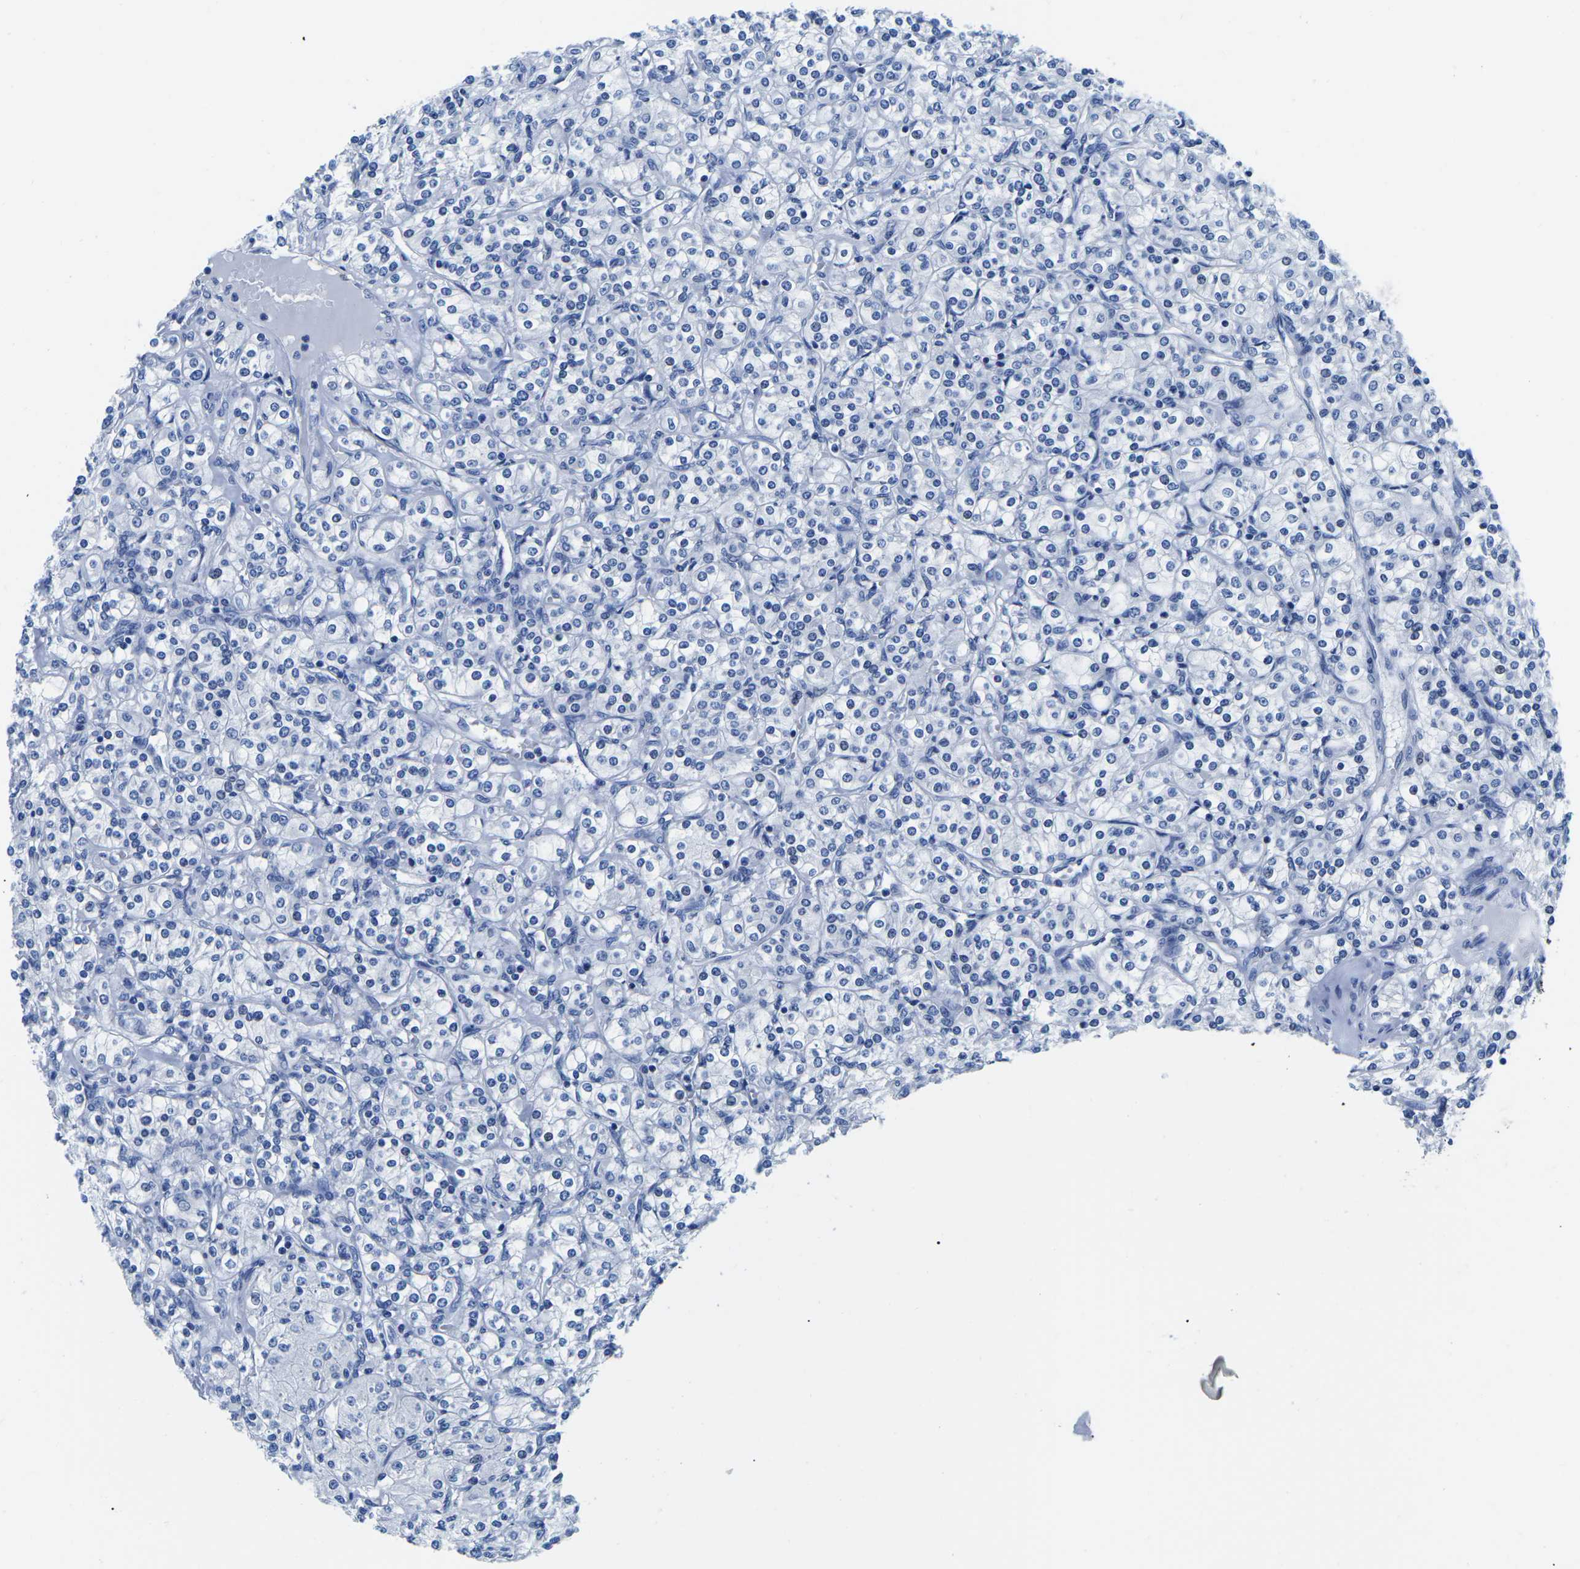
{"staining": {"intensity": "negative", "quantity": "none", "location": "none"}, "tissue": "renal cancer", "cell_type": "Tumor cells", "image_type": "cancer", "snomed": [{"axis": "morphology", "description": "Adenocarcinoma, NOS"}, {"axis": "topography", "description": "Kidney"}], "caption": "Protein analysis of renal cancer displays no significant positivity in tumor cells.", "gene": "CYP1A2", "patient": {"sex": "male", "age": 77}}